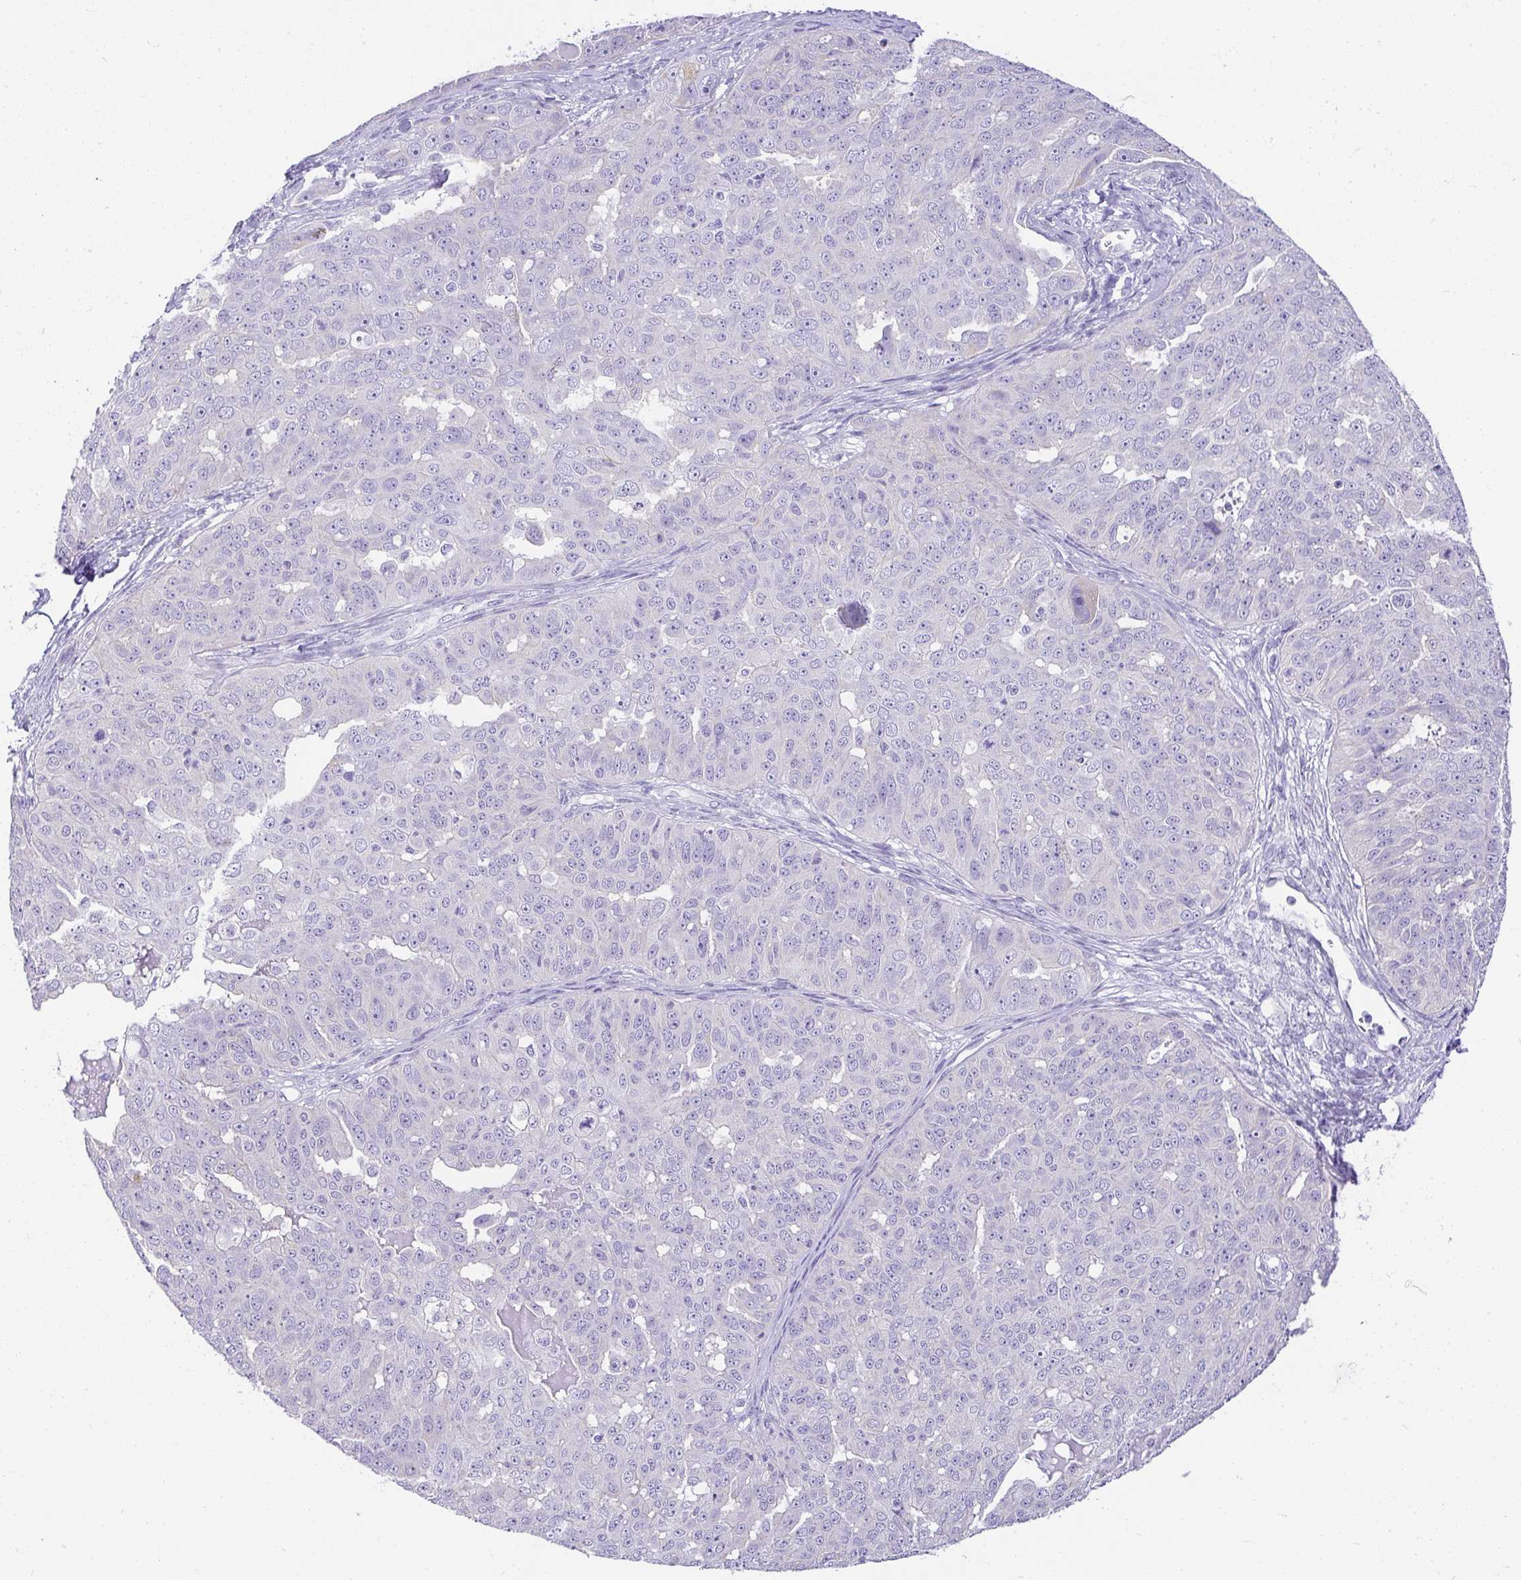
{"staining": {"intensity": "negative", "quantity": "none", "location": "none"}, "tissue": "ovarian cancer", "cell_type": "Tumor cells", "image_type": "cancer", "snomed": [{"axis": "morphology", "description": "Carcinoma, endometroid"}, {"axis": "topography", "description": "Ovary"}], "caption": "Tumor cells show no significant protein staining in ovarian cancer (endometroid carcinoma). Brightfield microscopy of IHC stained with DAB (brown) and hematoxylin (blue), captured at high magnification.", "gene": "PLPPR3", "patient": {"sex": "female", "age": 70}}